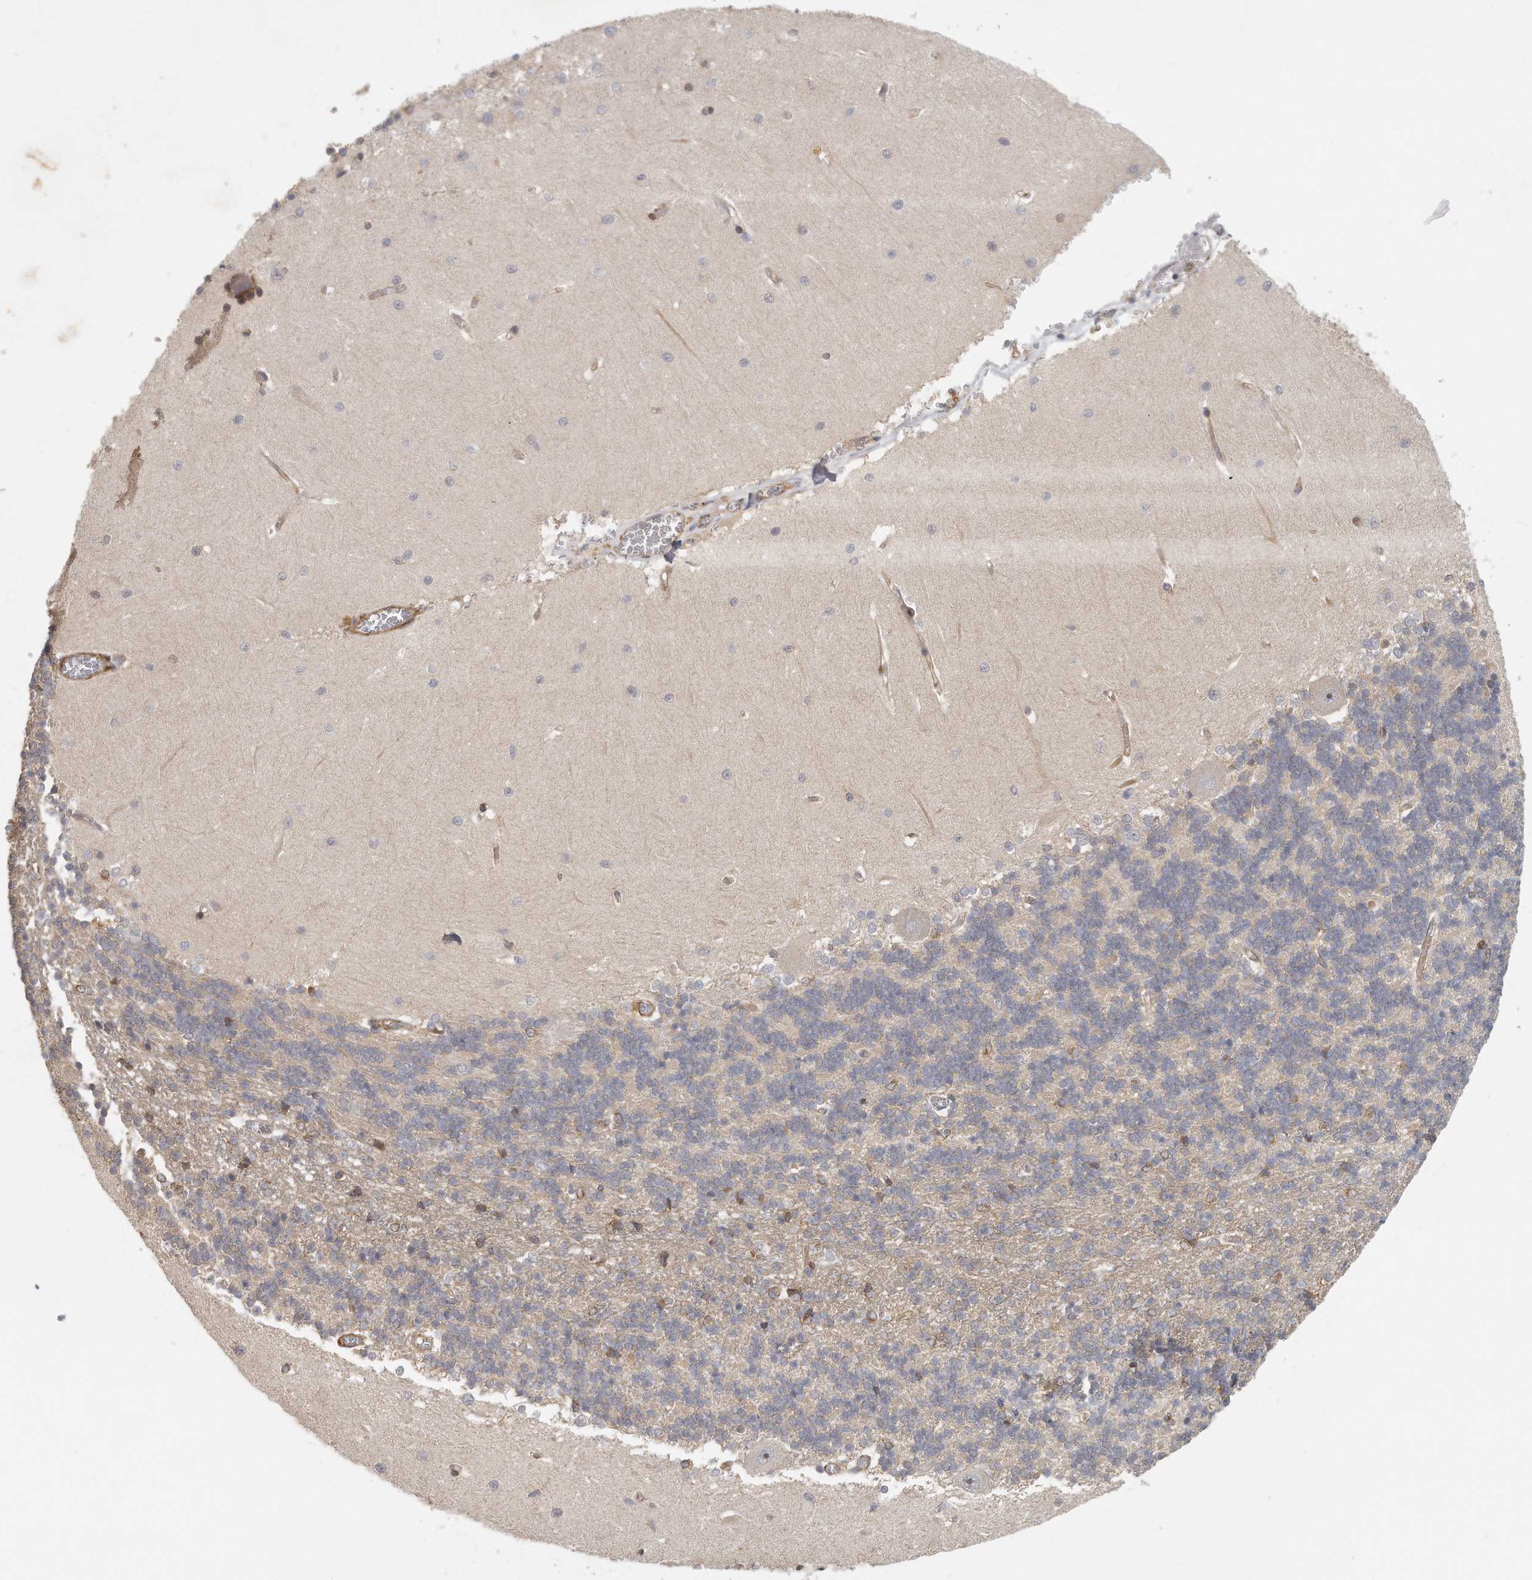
{"staining": {"intensity": "negative", "quantity": "none", "location": "none"}, "tissue": "cerebellum", "cell_type": "Cells in granular layer", "image_type": "normal", "snomed": [{"axis": "morphology", "description": "Normal tissue, NOS"}, {"axis": "topography", "description": "Cerebellum"}], "caption": "Immunohistochemistry of normal cerebellum demonstrates no expression in cells in granular layer. (DAB (3,3'-diaminobenzidine) immunohistochemistry (IHC), high magnification).", "gene": "MTERF4", "patient": {"sex": "male", "age": 37}}